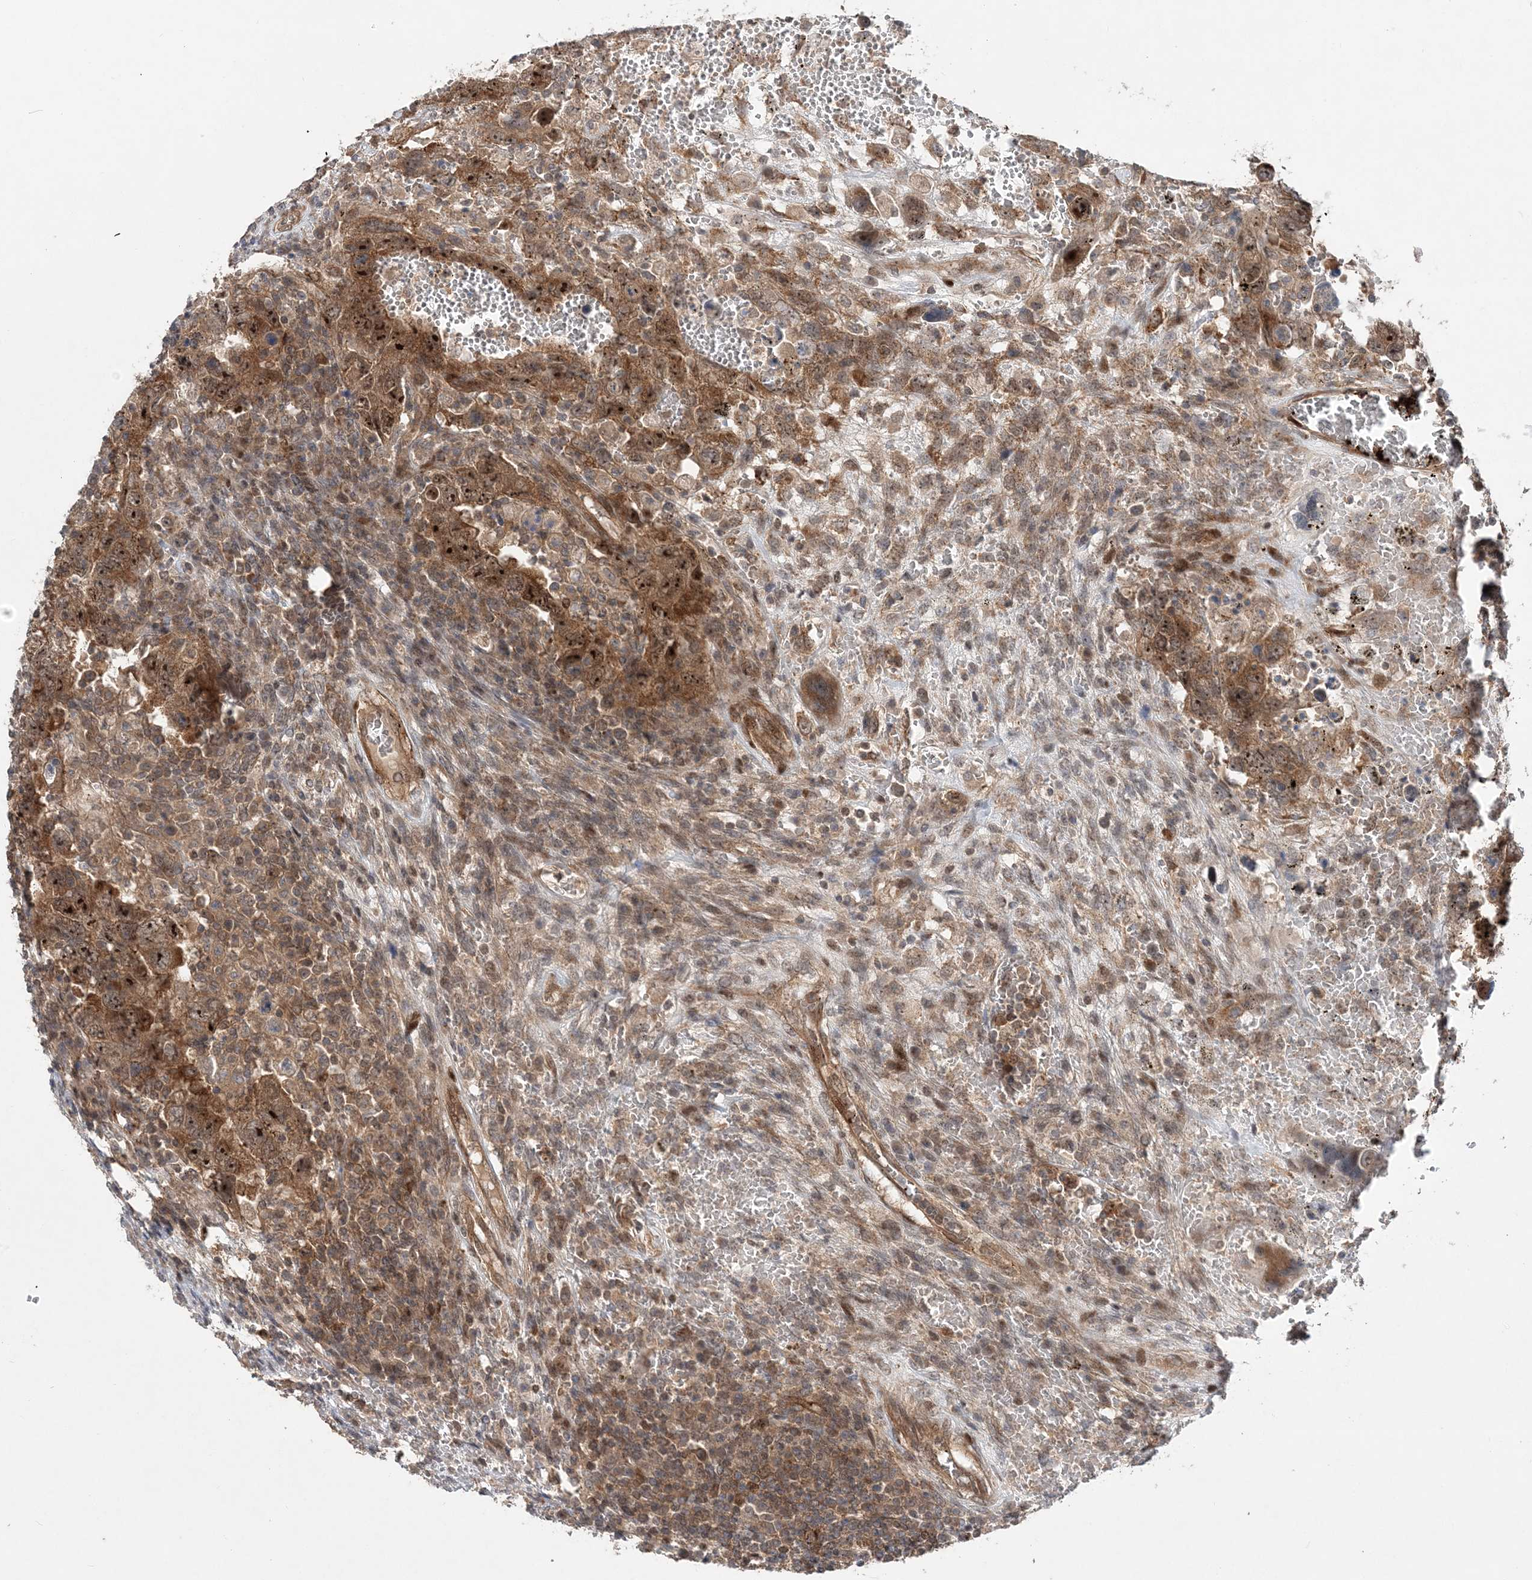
{"staining": {"intensity": "moderate", "quantity": ">75%", "location": "cytoplasmic/membranous,nuclear"}, "tissue": "testis cancer", "cell_type": "Tumor cells", "image_type": "cancer", "snomed": [{"axis": "morphology", "description": "Carcinoma, Embryonal, NOS"}, {"axis": "topography", "description": "Testis"}], "caption": "There is medium levels of moderate cytoplasmic/membranous and nuclear positivity in tumor cells of testis cancer, as demonstrated by immunohistochemical staining (brown color).", "gene": "GEMIN5", "patient": {"sex": "male", "age": 26}}